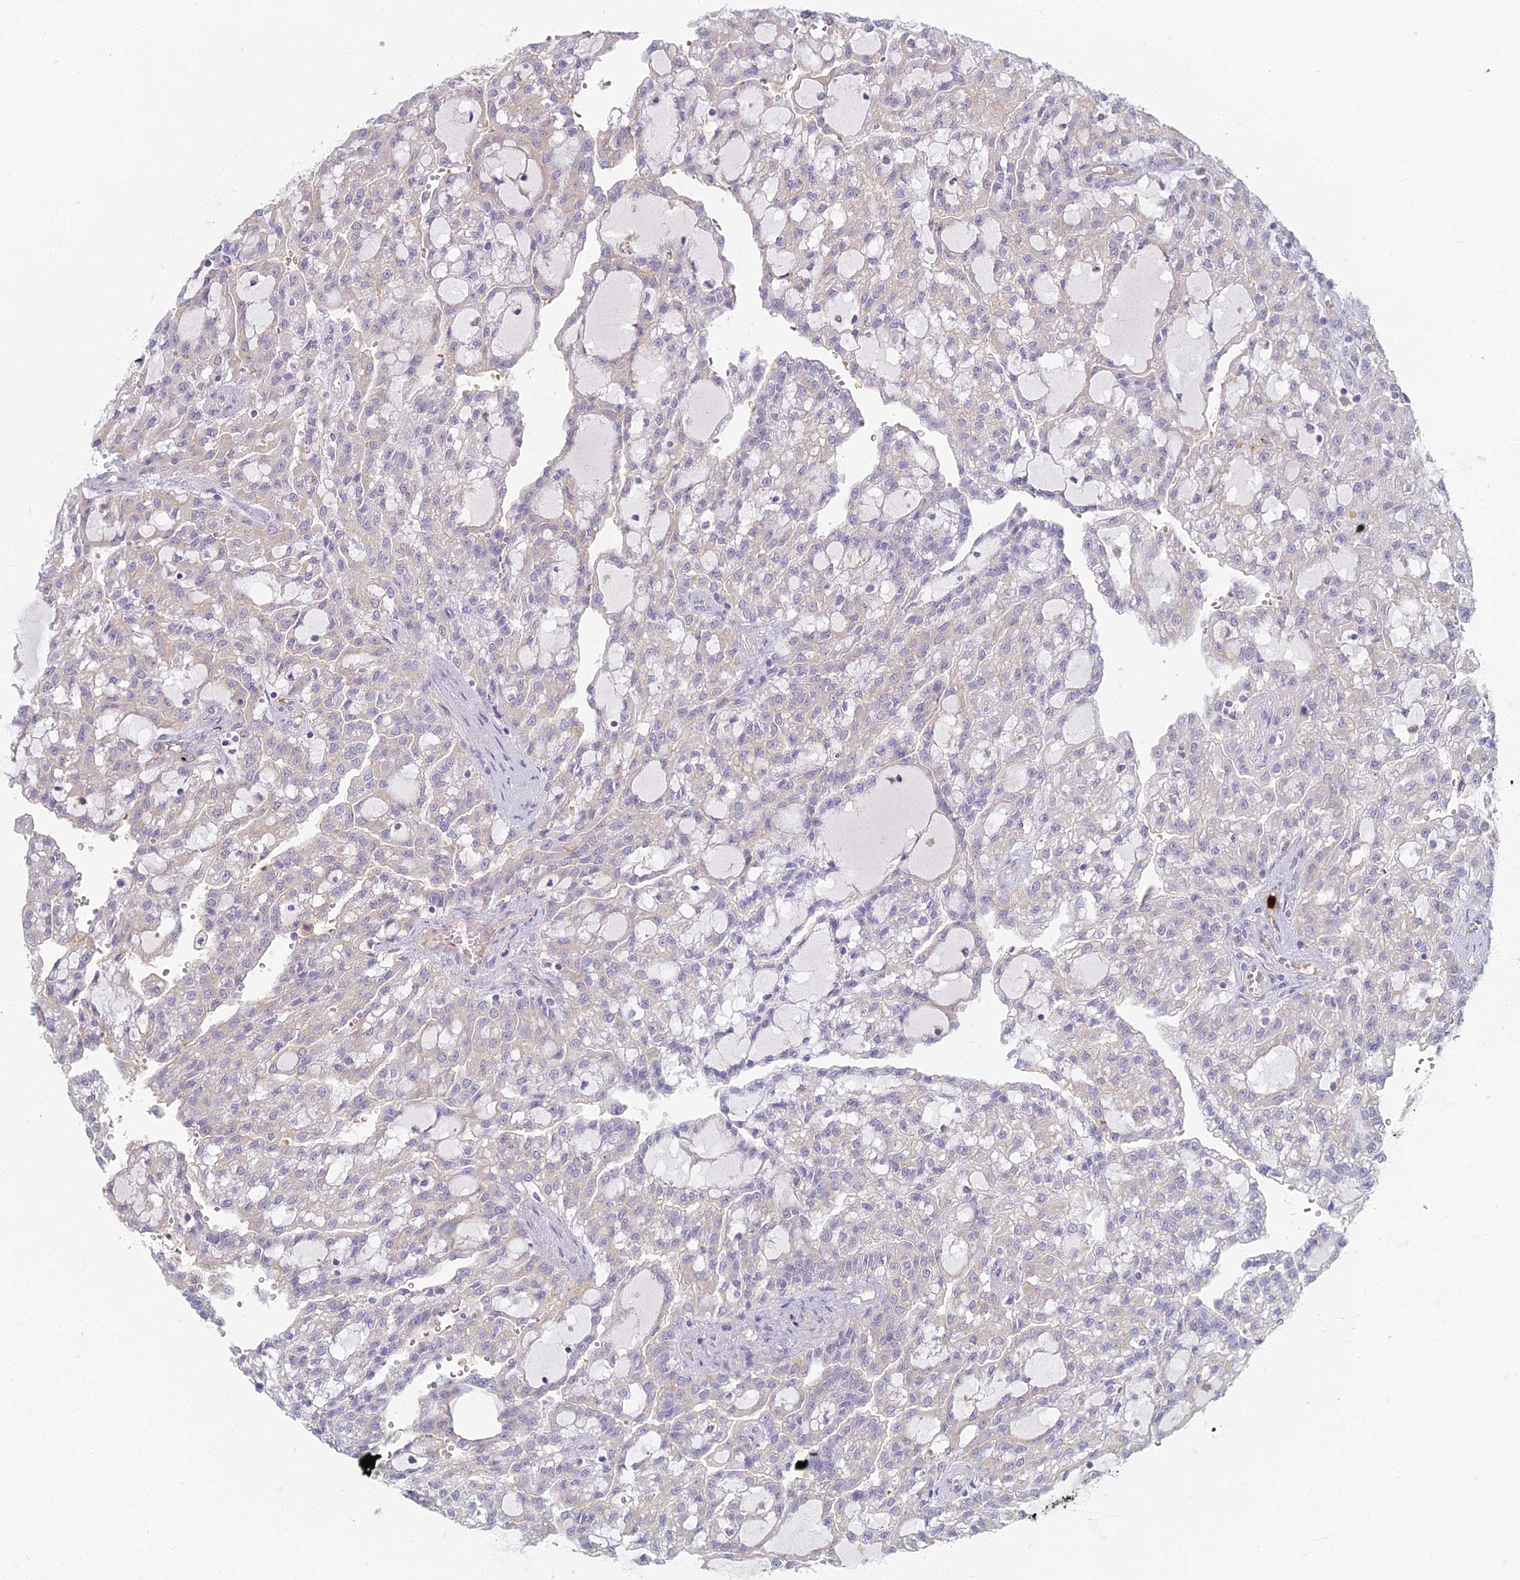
{"staining": {"intensity": "weak", "quantity": "<25%", "location": "cytoplasmic/membranous"}, "tissue": "renal cancer", "cell_type": "Tumor cells", "image_type": "cancer", "snomed": [{"axis": "morphology", "description": "Adenocarcinoma, NOS"}, {"axis": "topography", "description": "Kidney"}], "caption": "Immunohistochemistry (IHC) of renal adenocarcinoma shows no positivity in tumor cells.", "gene": "PROX2", "patient": {"sex": "male", "age": 63}}